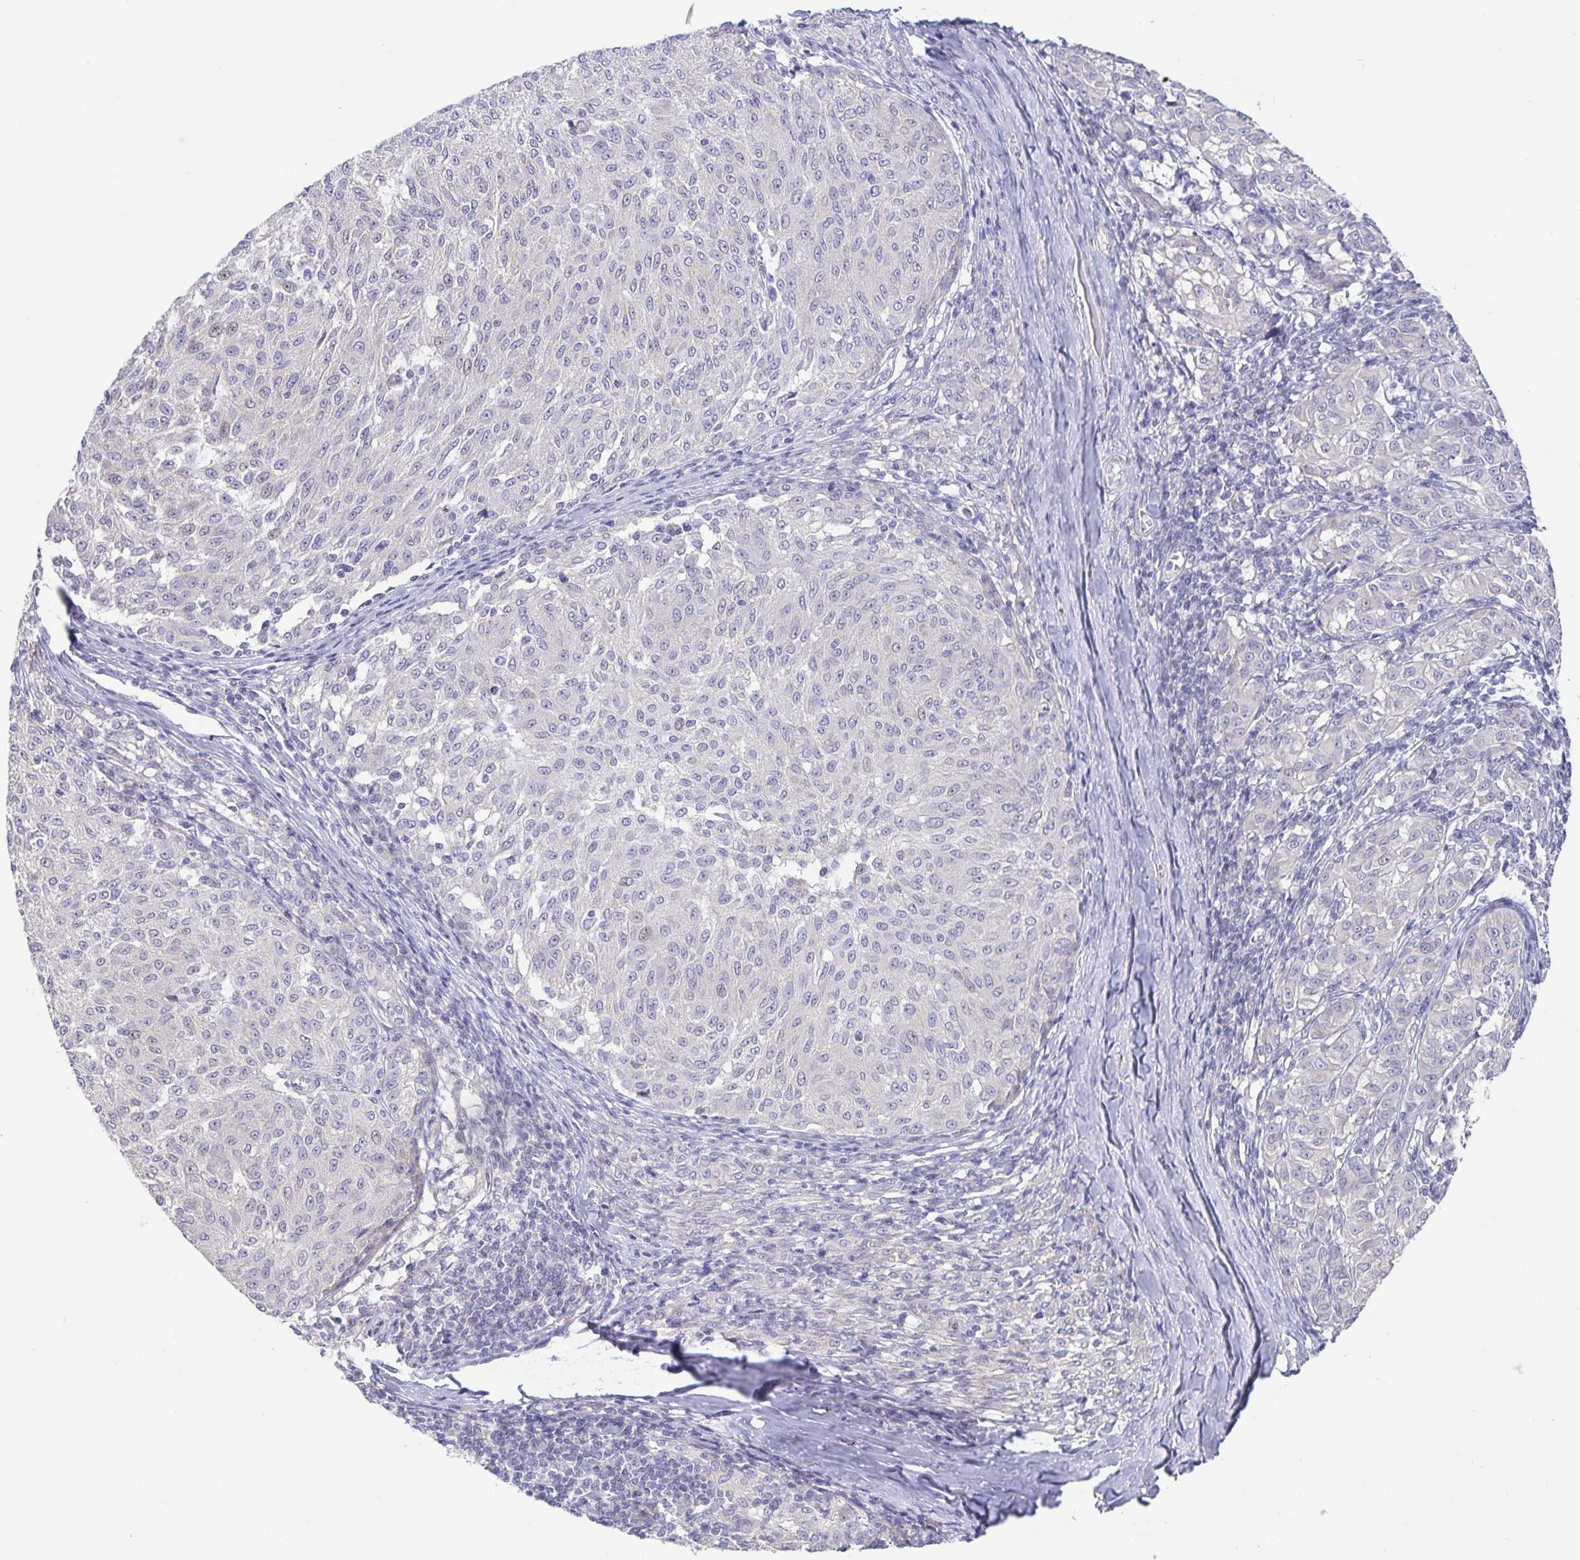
{"staining": {"intensity": "negative", "quantity": "none", "location": "none"}, "tissue": "melanoma", "cell_type": "Tumor cells", "image_type": "cancer", "snomed": [{"axis": "morphology", "description": "Malignant melanoma, NOS"}, {"axis": "topography", "description": "Skin"}], "caption": "A high-resolution histopathology image shows immunohistochemistry (IHC) staining of melanoma, which reveals no significant positivity in tumor cells.", "gene": "CIT", "patient": {"sex": "female", "age": 72}}